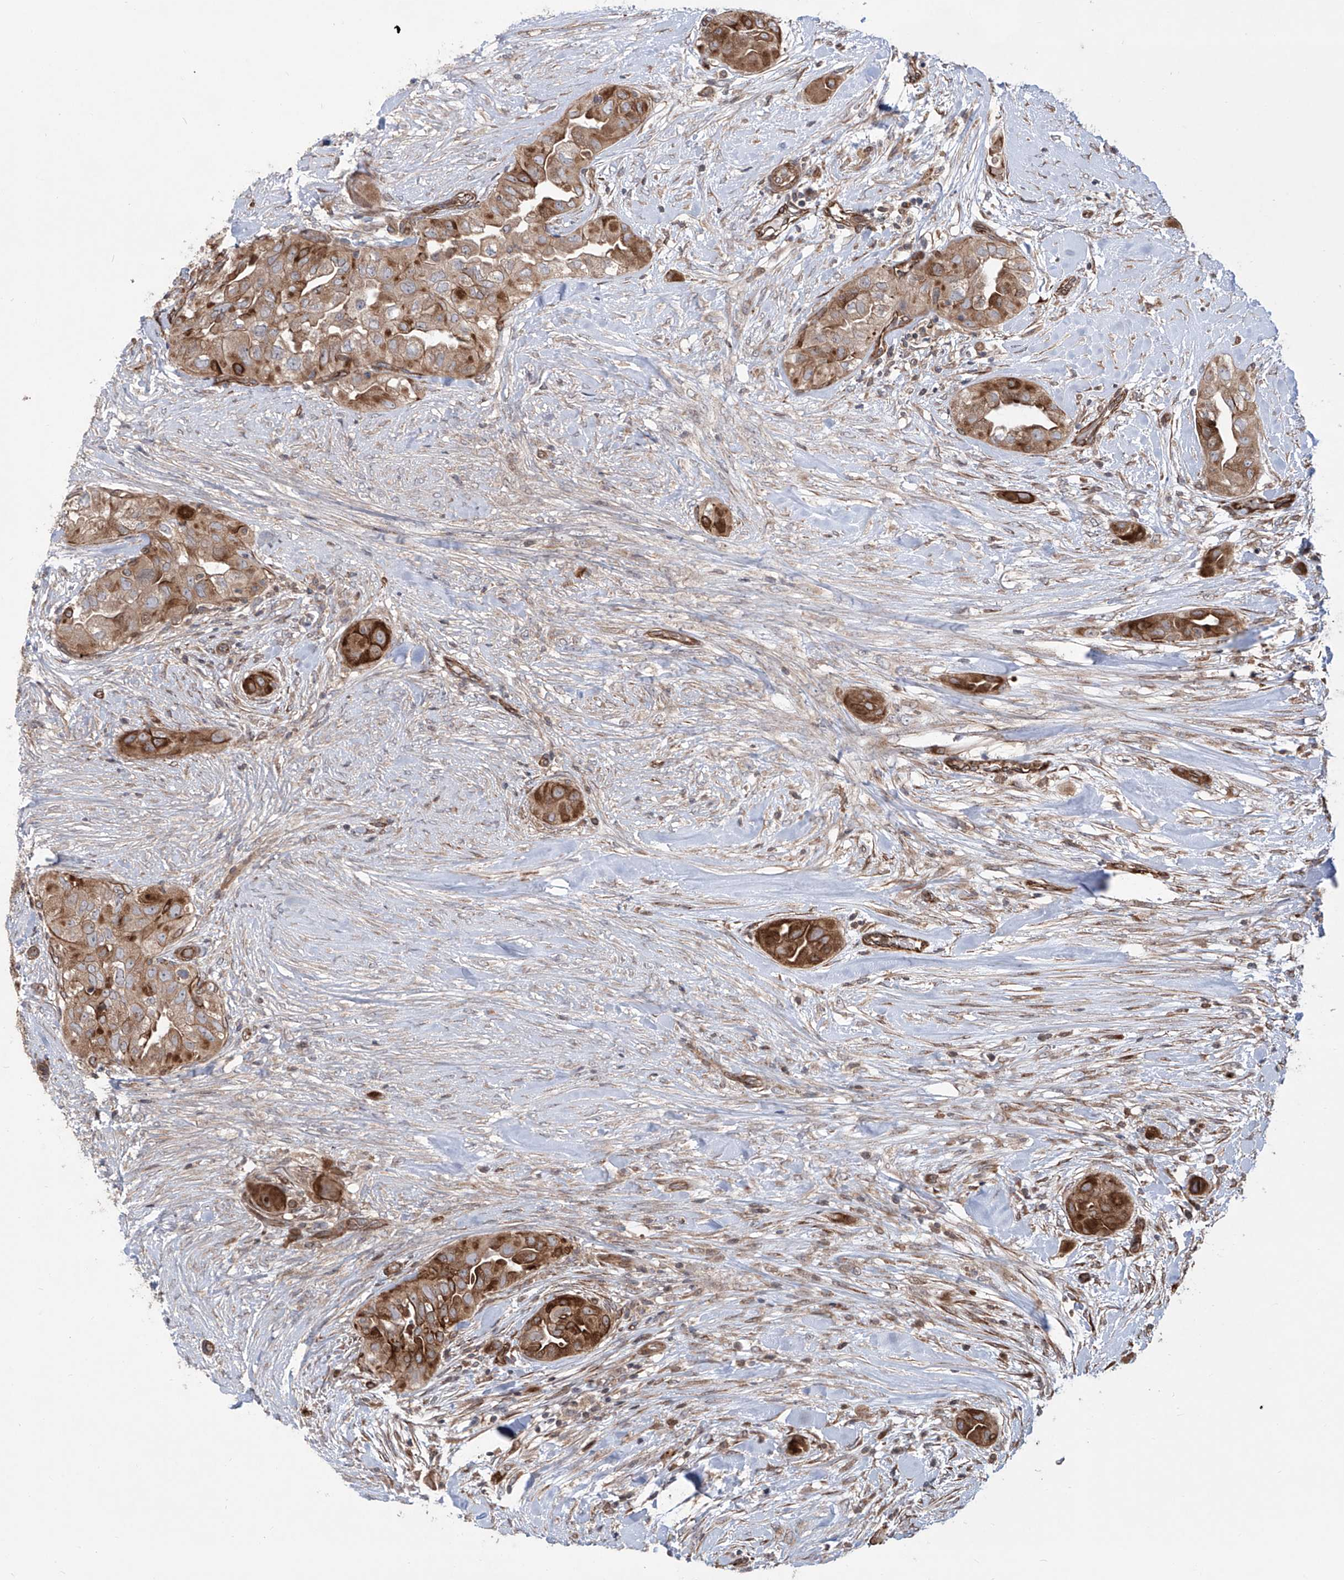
{"staining": {"intensity": "strong", "quantity": ">75%", "location": "cytoplasmic/membranous"}, "tissue": "thyroid cancer", "cell_type": "Tumor cells", "image_type": "cancer", "snomed": [{"axis": "morphology", "description": "Papillary adenocarcinoma, NOS"}, {"axis": "topography", "description": "Thyroid gland"}], "caption": "Immunohistochemical staining of human thyroid cancer shows high levels of strong cytoplasmic/membranous expression in approximately >75% of tumor cells.", "gene": "APAF1", "patient": {"sex": "female", "age": 59}}